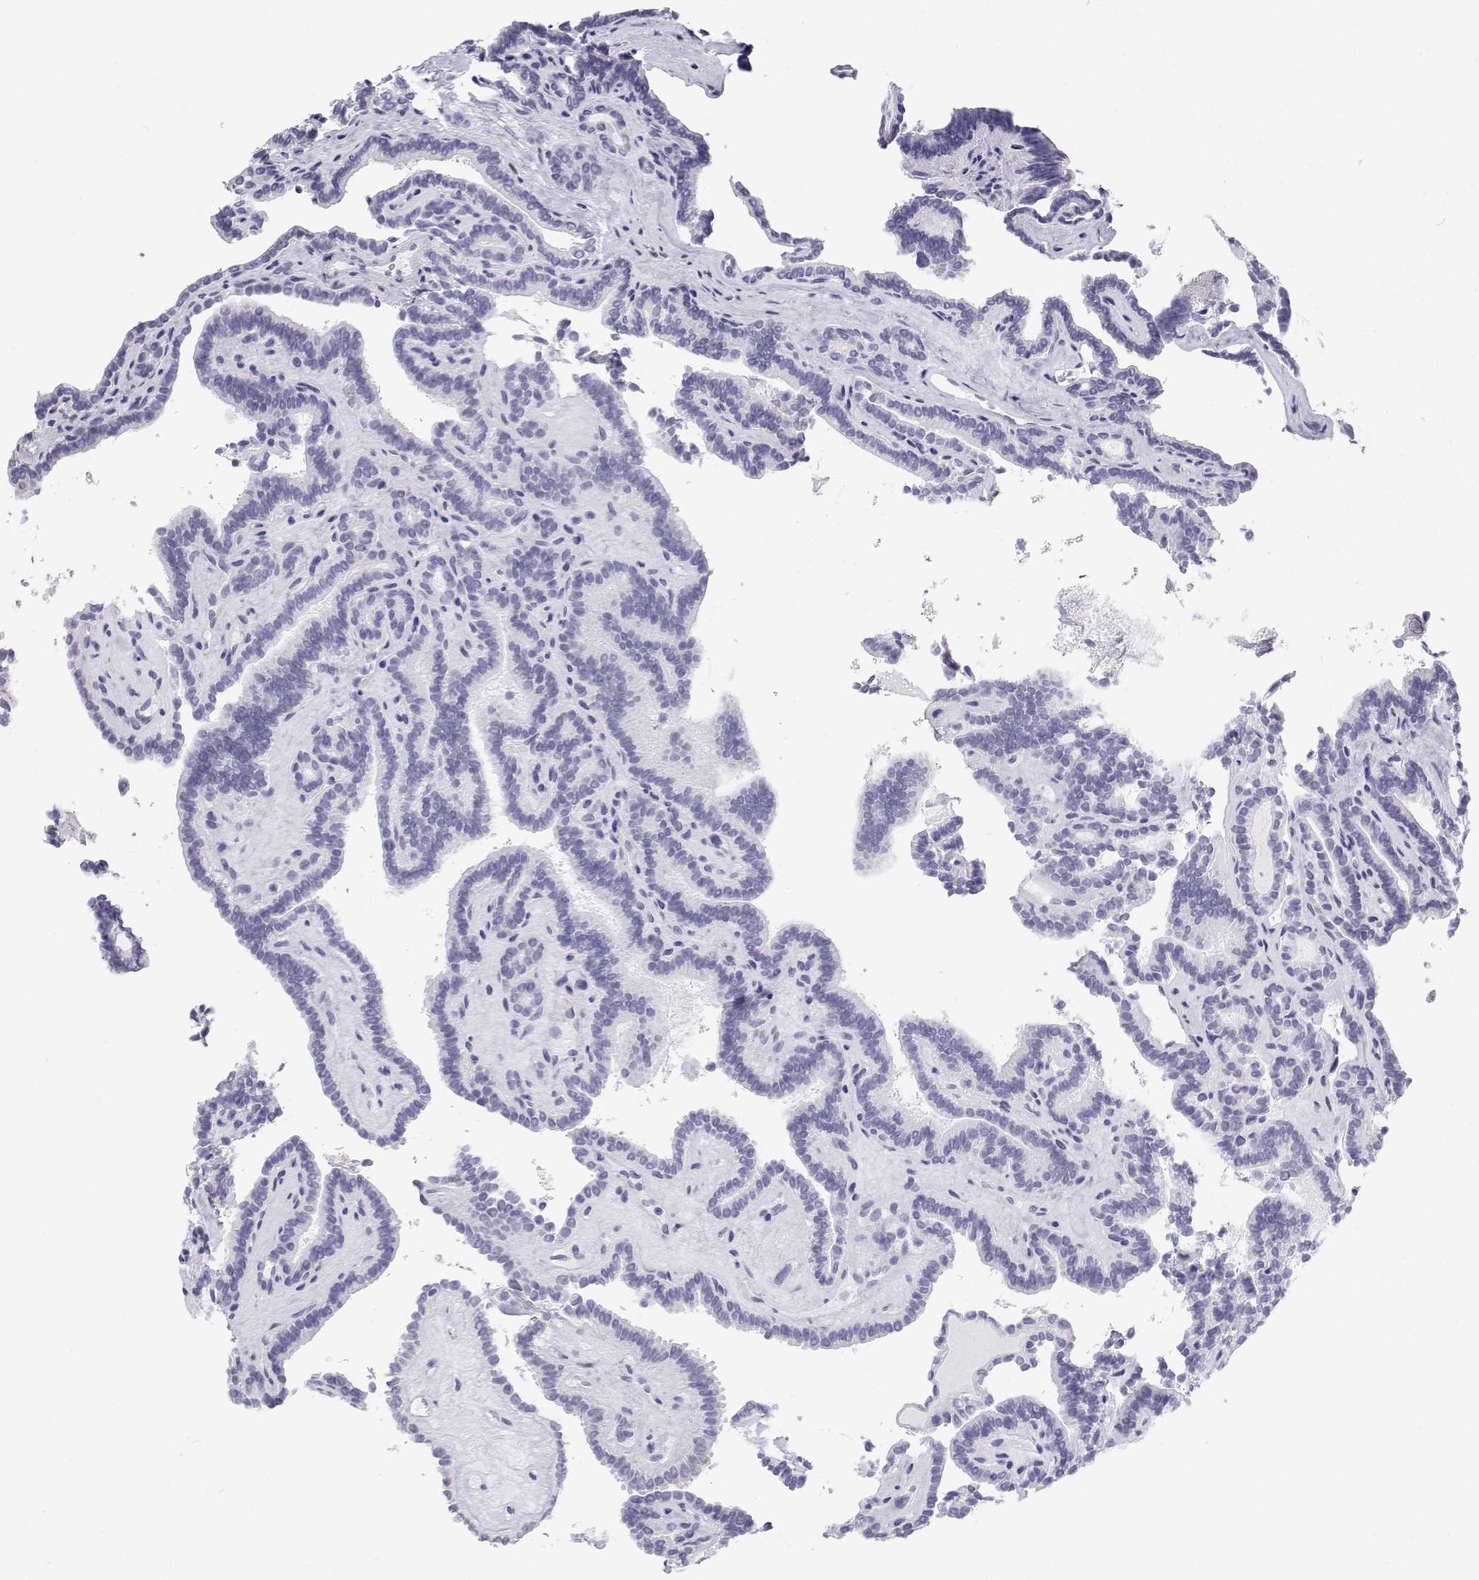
{"staining": {"intensity": "negative", "quantity": "none", "location": "none"}, "tissue": "thyroid cancer", "cell_type": "Tumor cells", "image_type": "cancer", "snomed": [{"axis": "morphology", "description": "Papillary adenocarcinoma, NOS"}, {"axis": "topography", "description": "Thyroid gland"}], "caption": "Thyroid papillary adenocarcinoma stained for a protein using IHC shows no positivity tumor cells.", "gene": "BHMT", "patient": {"sex": "female", "age": 21}}